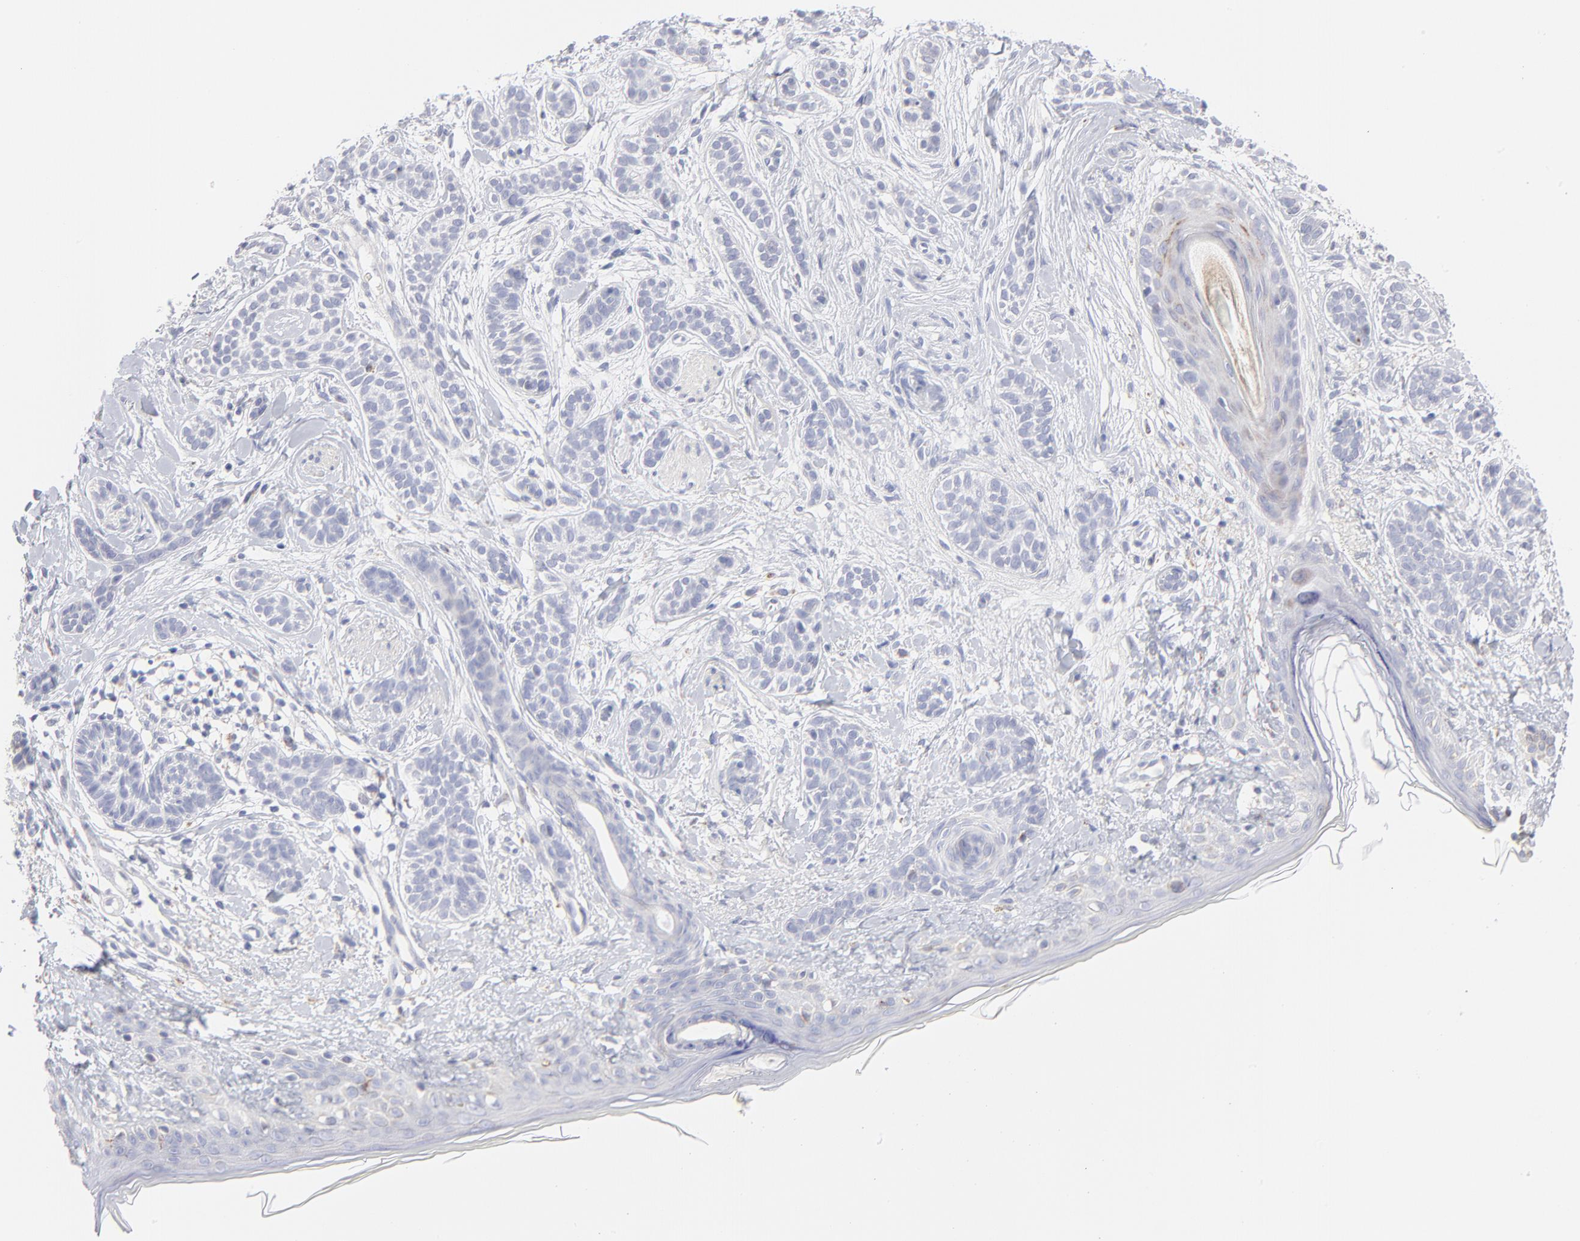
{"staining": {"intensity": "negative", "quantity": "none", "location": "none"}, "tissue": "skin cancer", "cell_type": "Tumor cells", "image_type": "cancer", "snomed": [{"axis": "morphology", "description": "Normal tissue, NOS"}, {"axis": "morphology", "description": "Basal cell carcinoma"}, {"axis": "topography", "description": "Skin"}], "caption": "There is no significant staining in tumor cells of skin basal cell carcinoma. (Brightfield microscopy of DAB (3,3'-diaminobenzidine) IHC at high magnification).", "gene": "TST", "patient": {"sex": "male", "age": 63}}